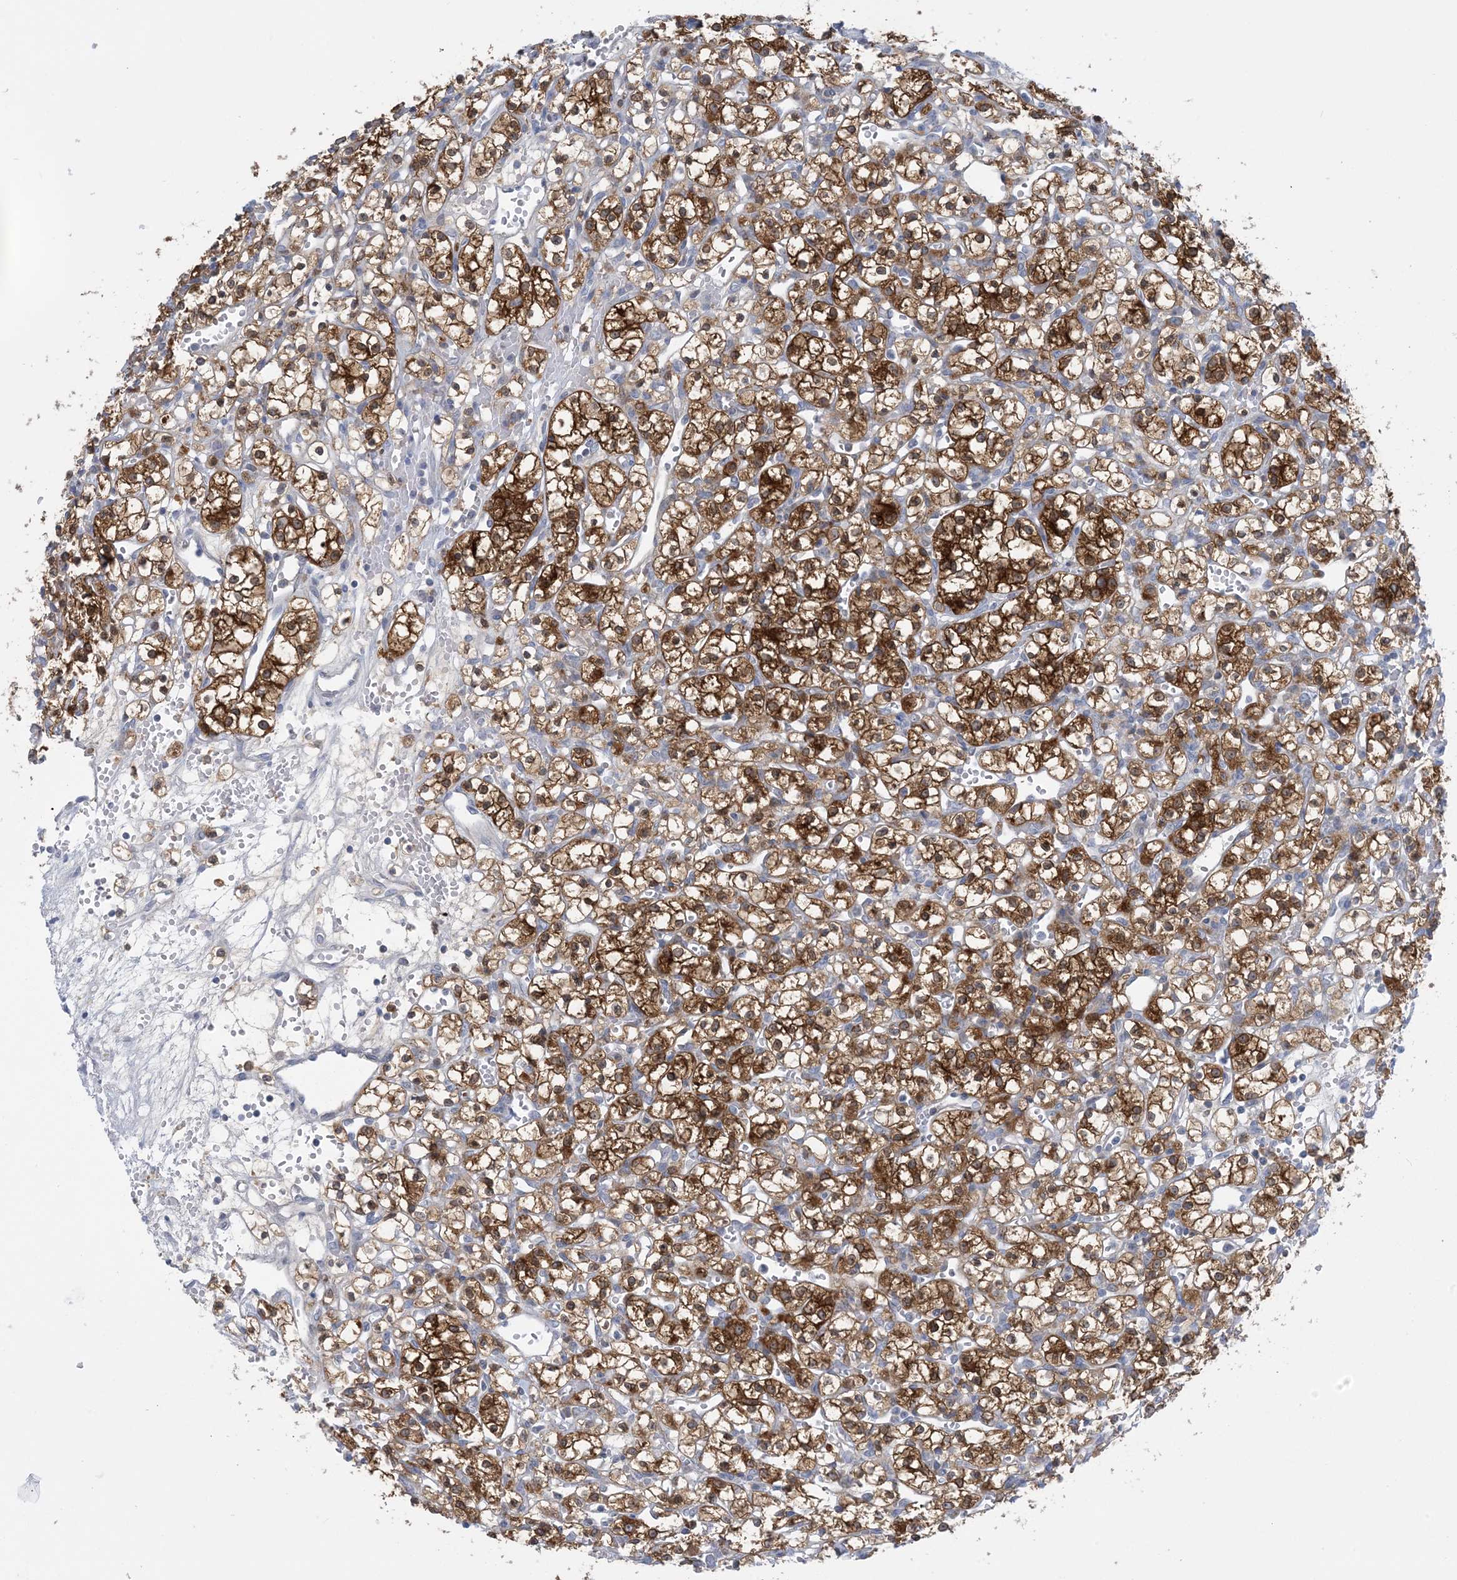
{"staining": {"intensity": "strong", "quantity": ">75%", "location": "cytoplasmic/membranous"}, "tissue": "renal cancer", "cell_type": "Tumor cells", "image_type": "cancer", "snomed": [{"axis": "morphology", "description": "Adenocarcinoma, NOS"}, {"axis": "topography", "description": "Kidney"}], "caption": "High-magnification brightfield microscopy of renal adenocarcinoma stained with DAB (3,3'-diaminobenzidine) (brown) and counterstained with hematoxylin (blue). tumor cells exhibit strong cytoplasmic/membranous positivity is appreciated in approximately>75% of cells.", "gene": "MRPS18A", "patient": {"sex": "female", "age": 59}}